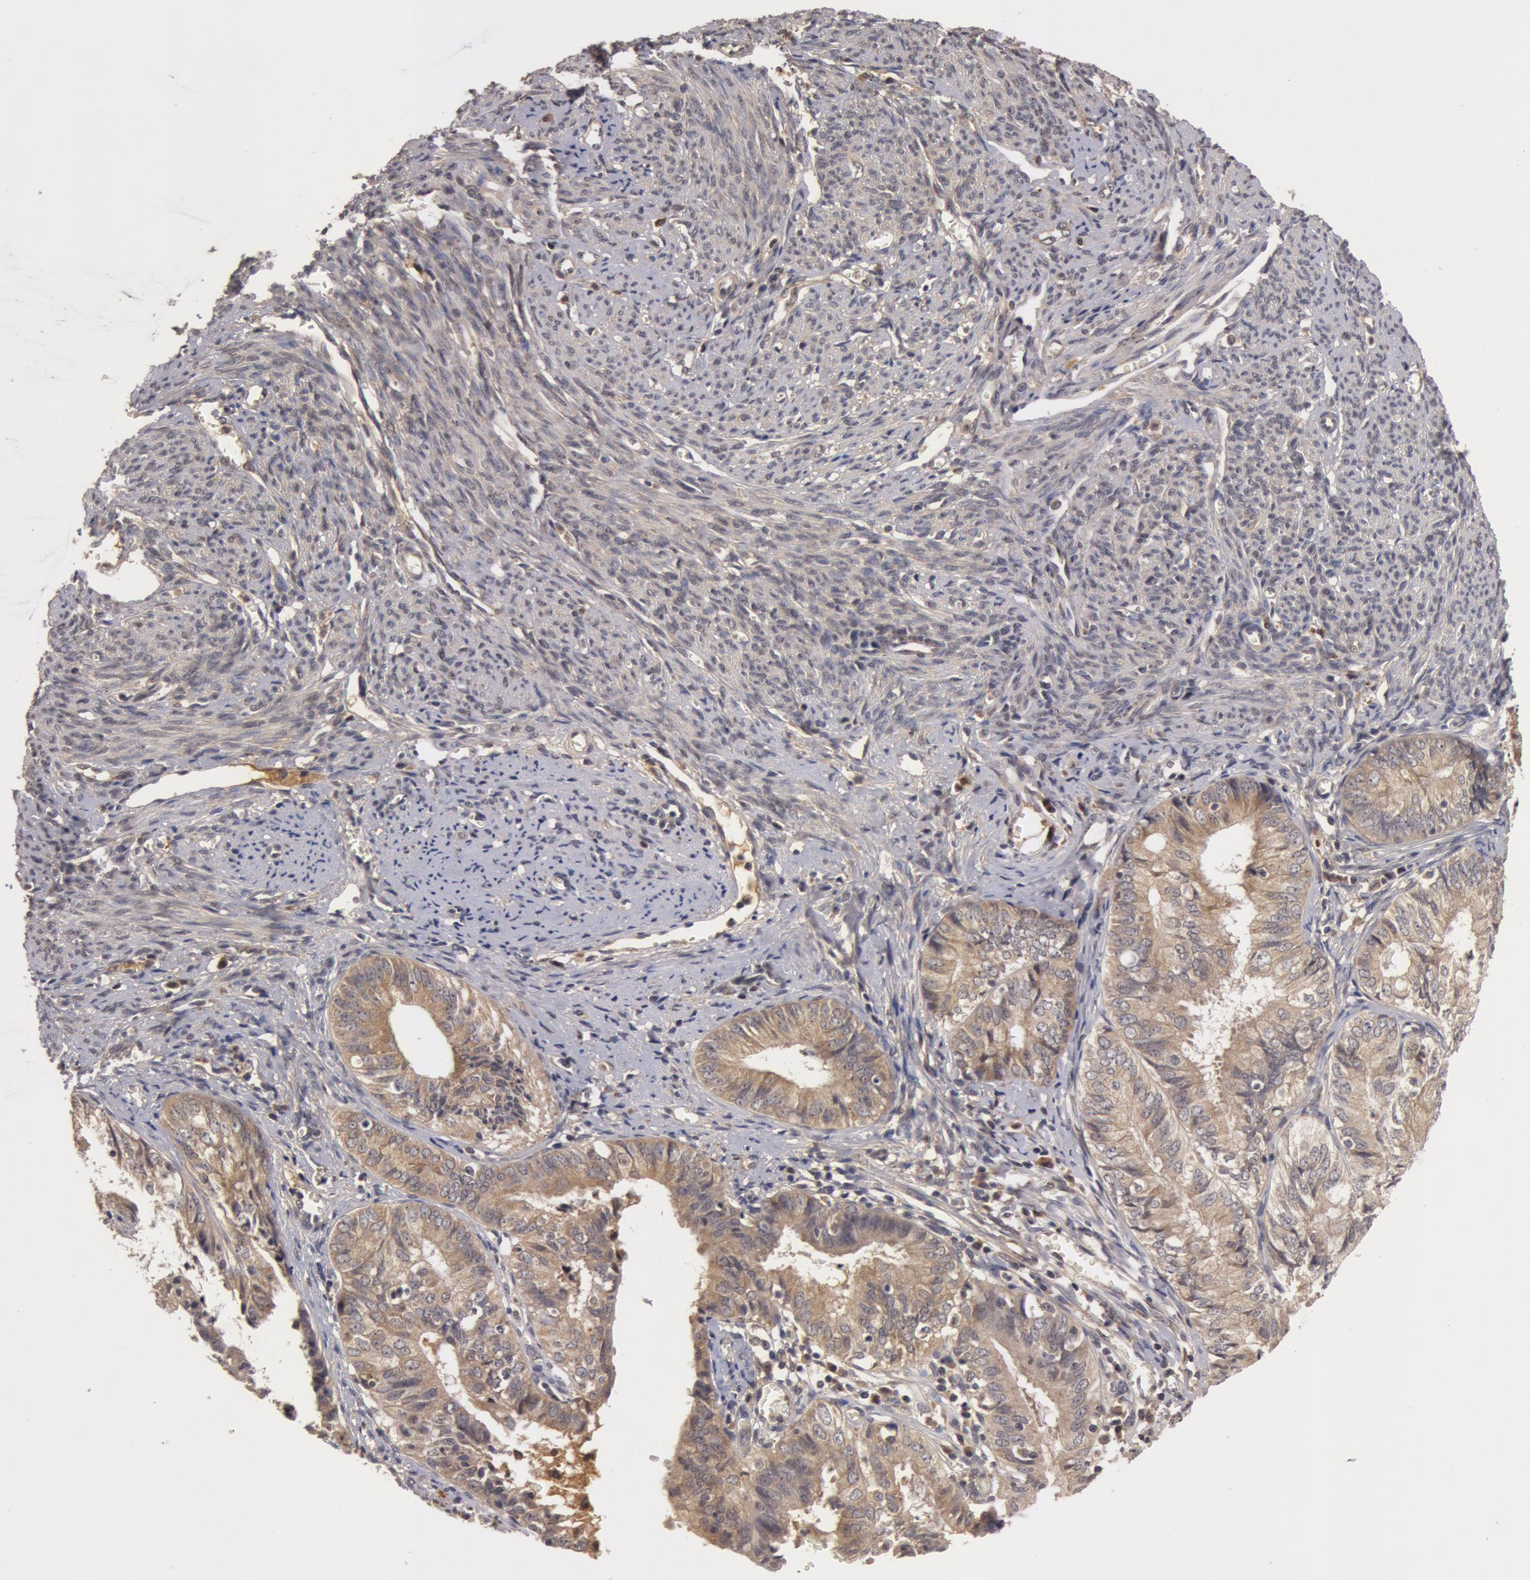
{"staining": {"intensity": "weak", "quantity": ">75%", "location": "cytoplasmic/membranous"}, "tissue": "endometrial cancer", "cell_type": "Tumor cells", "image_type": "cancer", "snomed": [{"axis": "morphology", "description": "Adenocarcinoma, NOS"}, {"axis": "topography", "description": "Endometrium"}], "caption": "About >75% of tumor cells in human adenocarcinoma (endometrial) show weak cytoplasmic/membranous protein positivity as visualized by brown immunohistochemical staining.", "gene": "BCHE", "patient": {"sex": "female", "age": 66}}